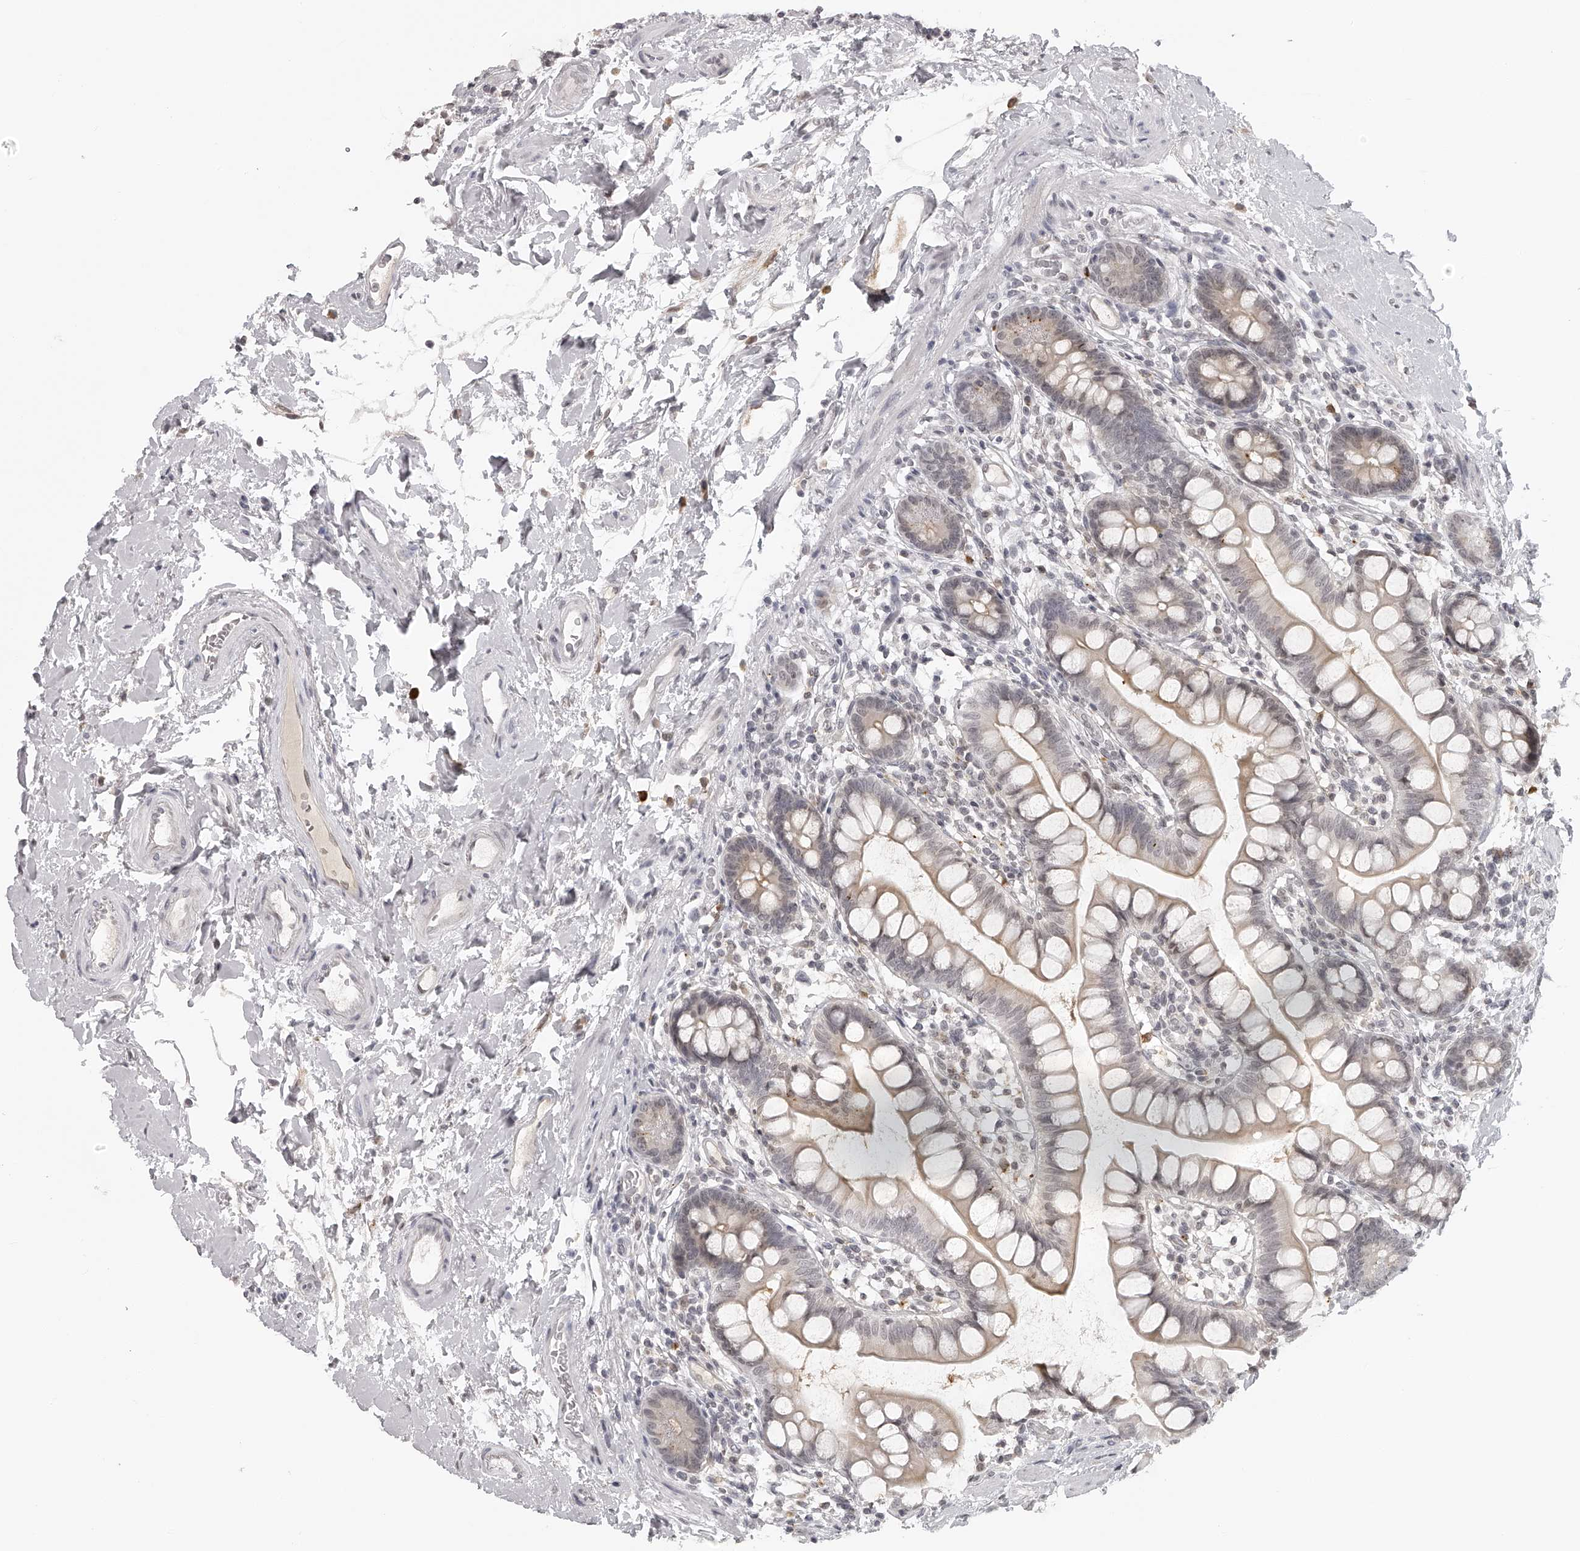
{"staining": {"intensity": "negative", "quantity": "none", "location": "none"}, "tissue": "small intestine", "cell_type": "Glandular cells", "image_type": "normal", "snomed": [{"axis": "morphology", "description": "Normal tissue, NOS"}, {"axis": "topography", "description": "Small intestine"}], "caption": "The IHC photomicrograph has no significant staining in glandular cells of small intestine.", "gene": "RNF220", "patient": {"sex": "female", "age": 84}}